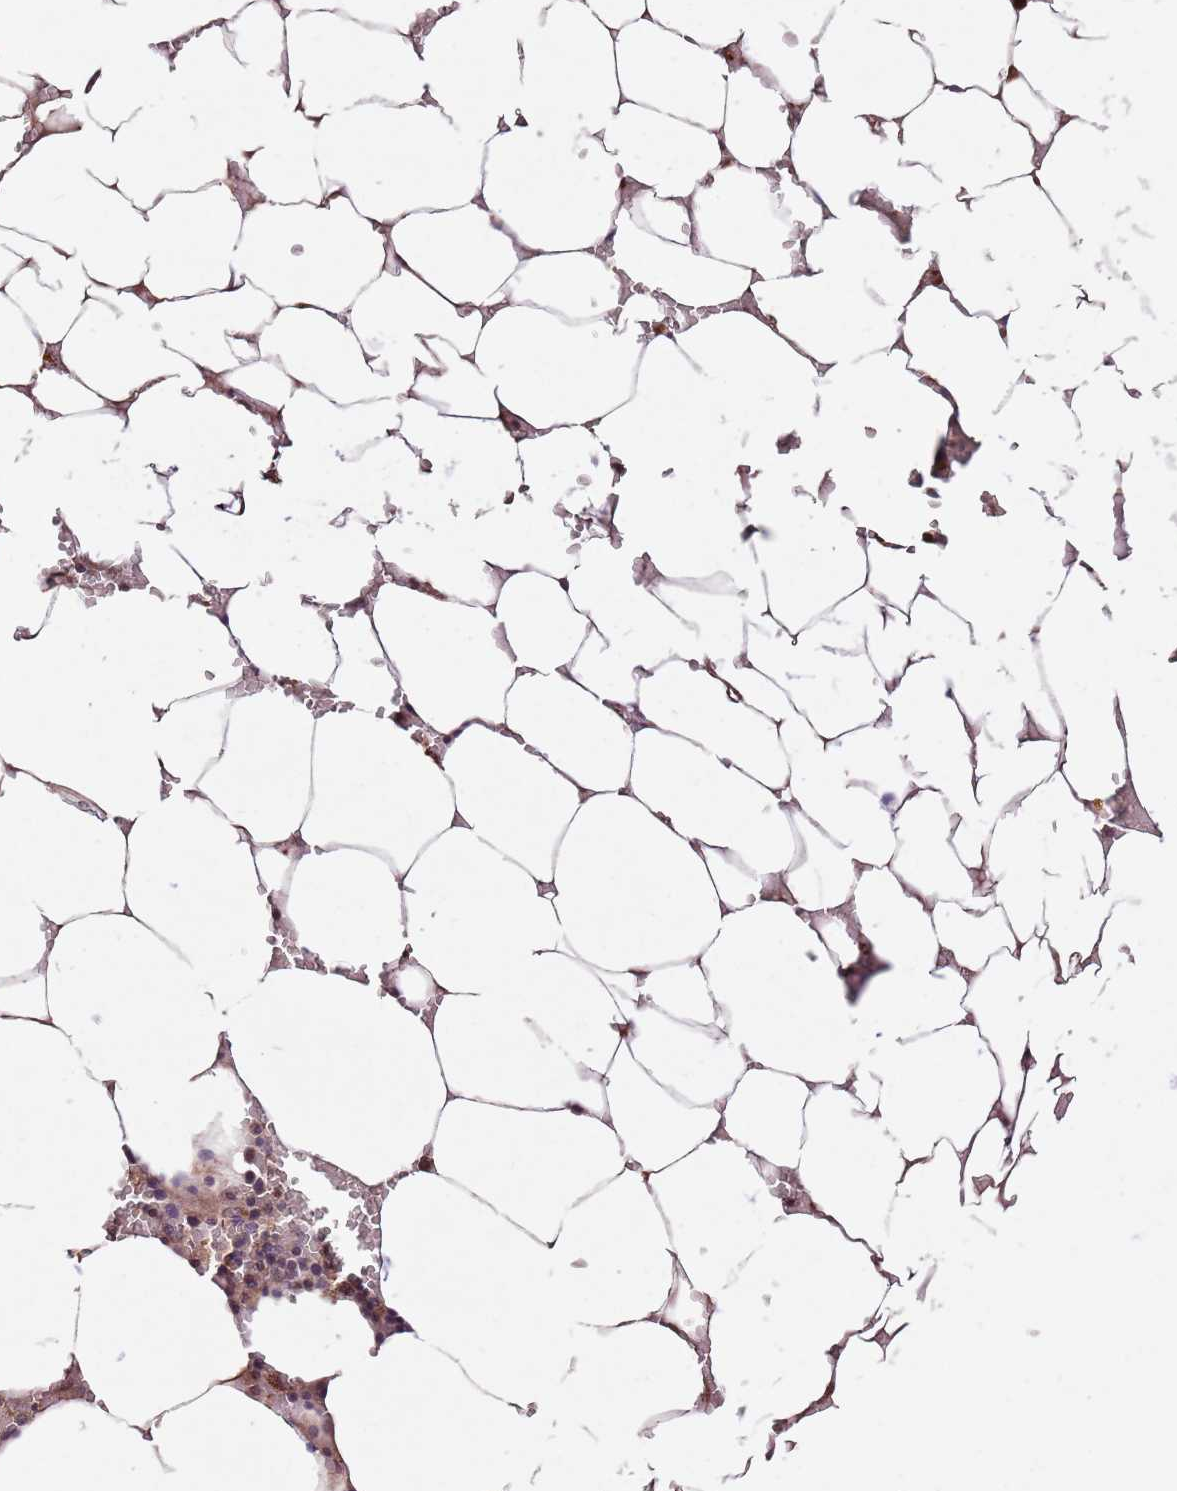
{"staining": {"intensity": "moderate", "quantity": "25%-75%", "location": "cytoplasmic/membranous"}, "tissue": "bone marrow", "cell_type": "Hematopoietic cells", "image_type": "normal", "snomed": [{"axis": "morphology", "description": "Normal tissue, NOS"}, {"axis": "topography", "description": "Bone marrow"}], "caption": "DAB (3,3'-diaminobenzidine) immunohistochemical staining of unremarkable human bone marrow shows moderate cytoplasmic/membranous protein staining in about 25%-75% of hematopoietic cells. (Brightfield microscopy of DAB IHC at high magnification).", "gene": "NRDE2", "patient": {"sex": "male", "age": 70}}